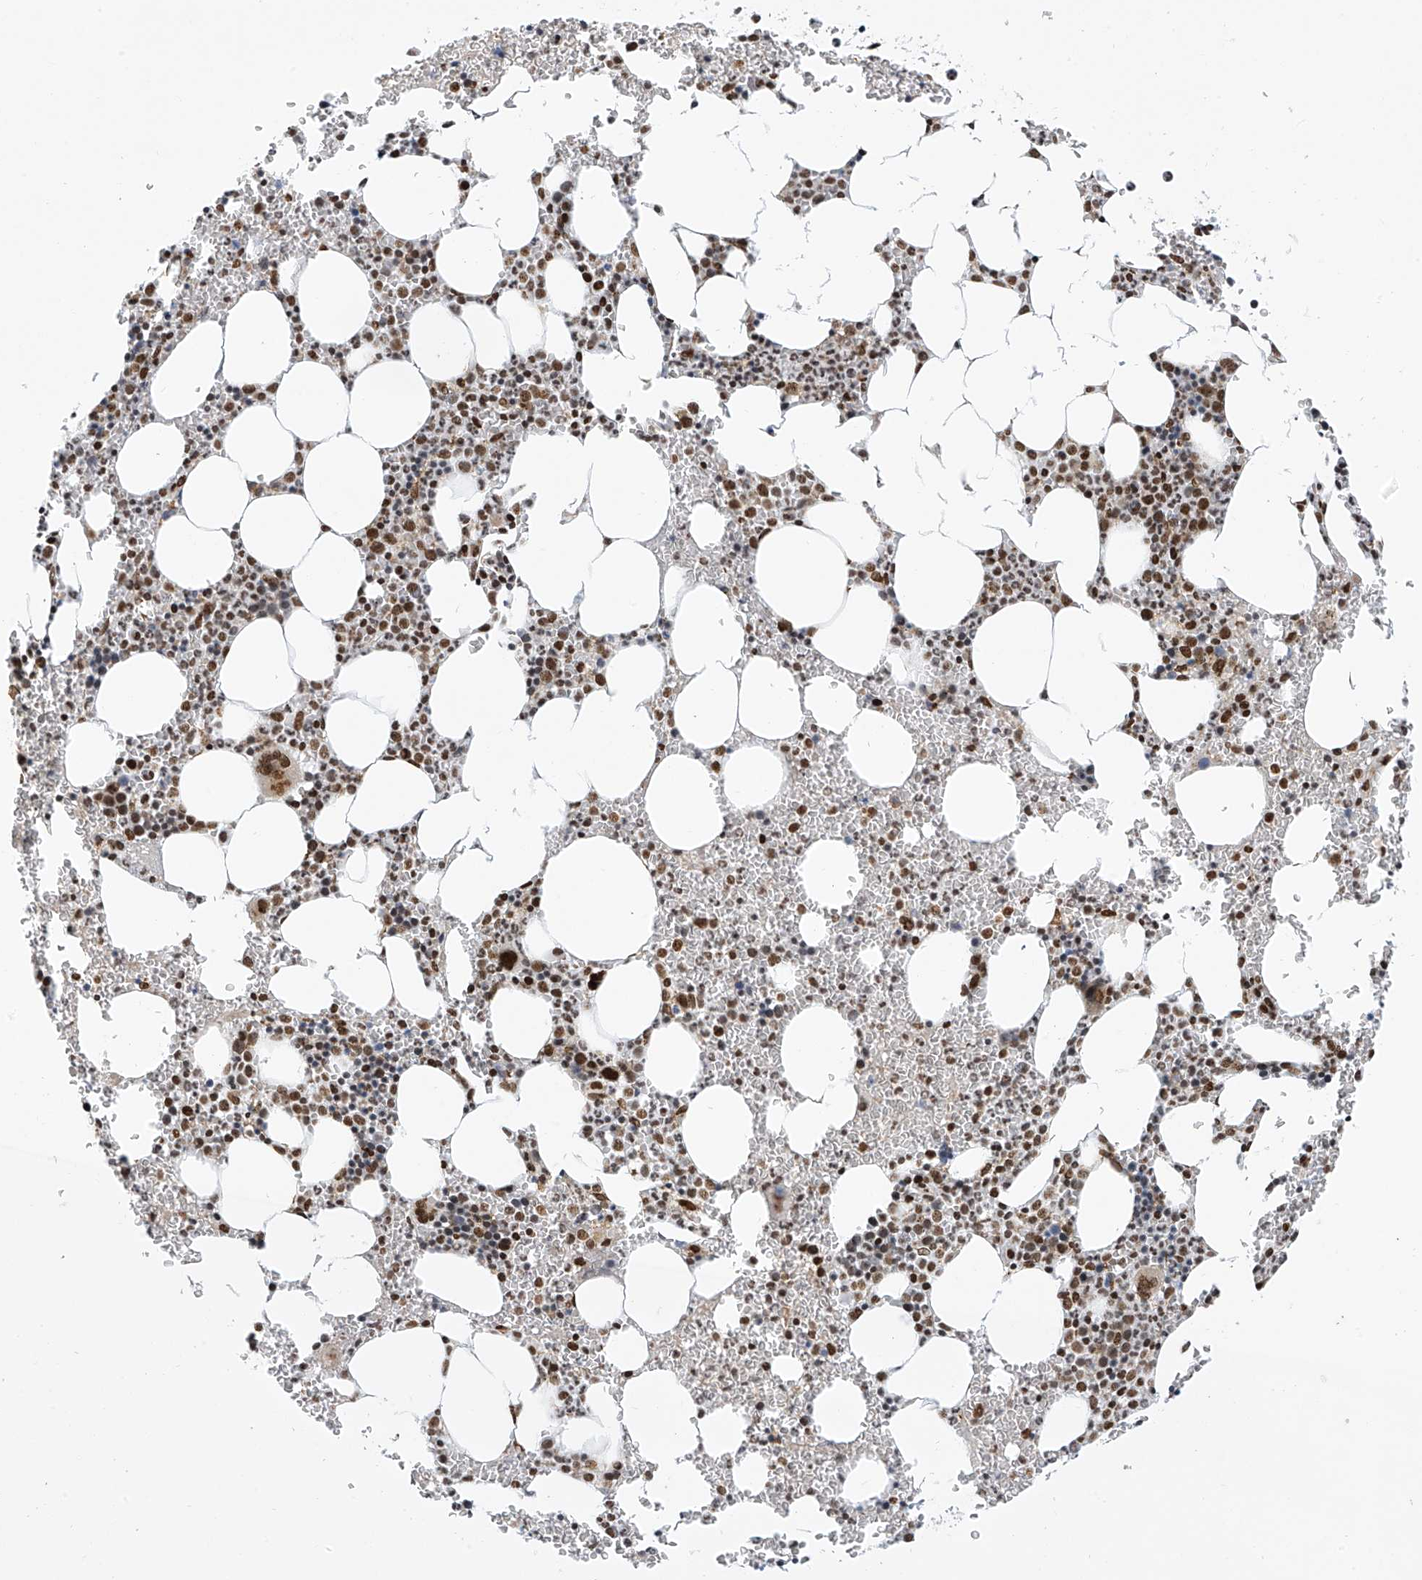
{"staining": {"intensity": "strong", "quantity": "25%-75%", "location": "nuclear"}, "tissue": "bone marrow", "cell_type": "Hematopoietic cells", "image_type": "normal", "snomed": [{"axis": "morphology", "description": "Normal tissue, NOS"}, {"axis": "topography", "description": "Bone marrow"}], "caption": "Protein positivity by IHC demonstrates strong nuclear staining in approximately 25%-75% of hematopoietic cells in normal bone marrow.", "gene": "APLF", "patient": {"sex": "female", "age": 78}}